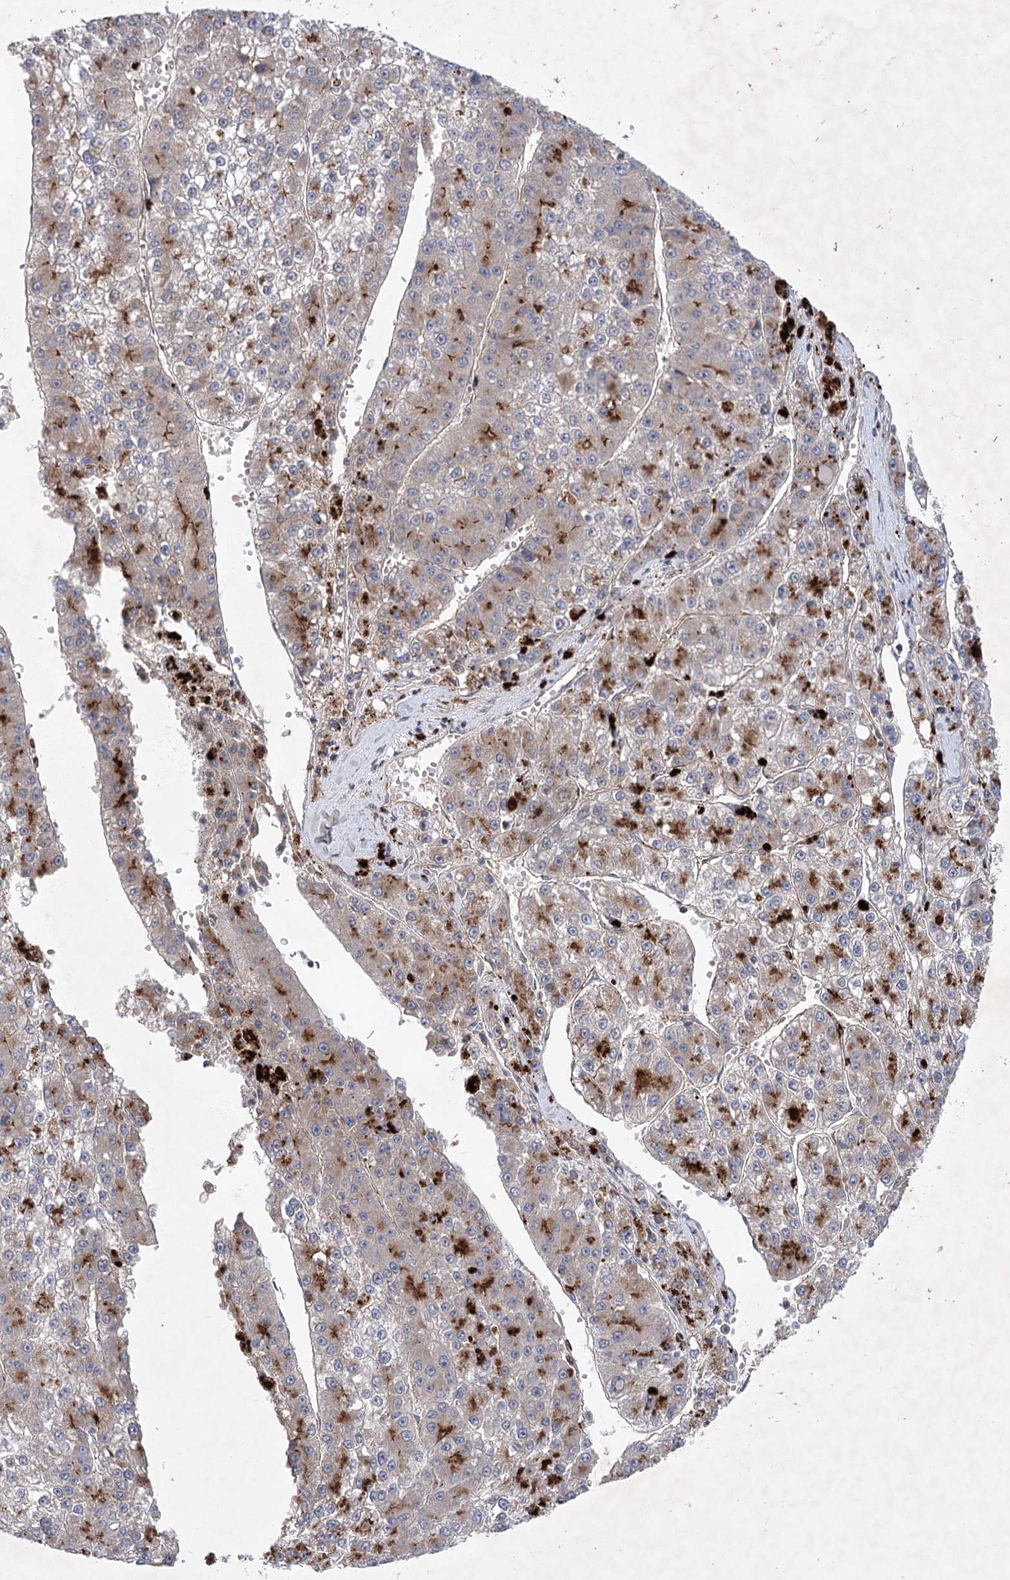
{"staining": {"intensity": "moderate", "quantity": "25%-75%", "location": "cytoplasmic/membranous"}, "tissue": "liver cancer", "cell_type": "Tumor cells", "image_type": "cancer", "snomed": [{"axis": "morphology", "description": "Carcinoma, Hepatocellular, NOS"}, {"axis": "topography", "description": "Liver"}], "caption": "Liver hepatocellular carcinoma stained with a protein marker shows moderate staining in tumor cells.", "gene": "METTL24", "patient": {"sex": "female", "age": 73}}